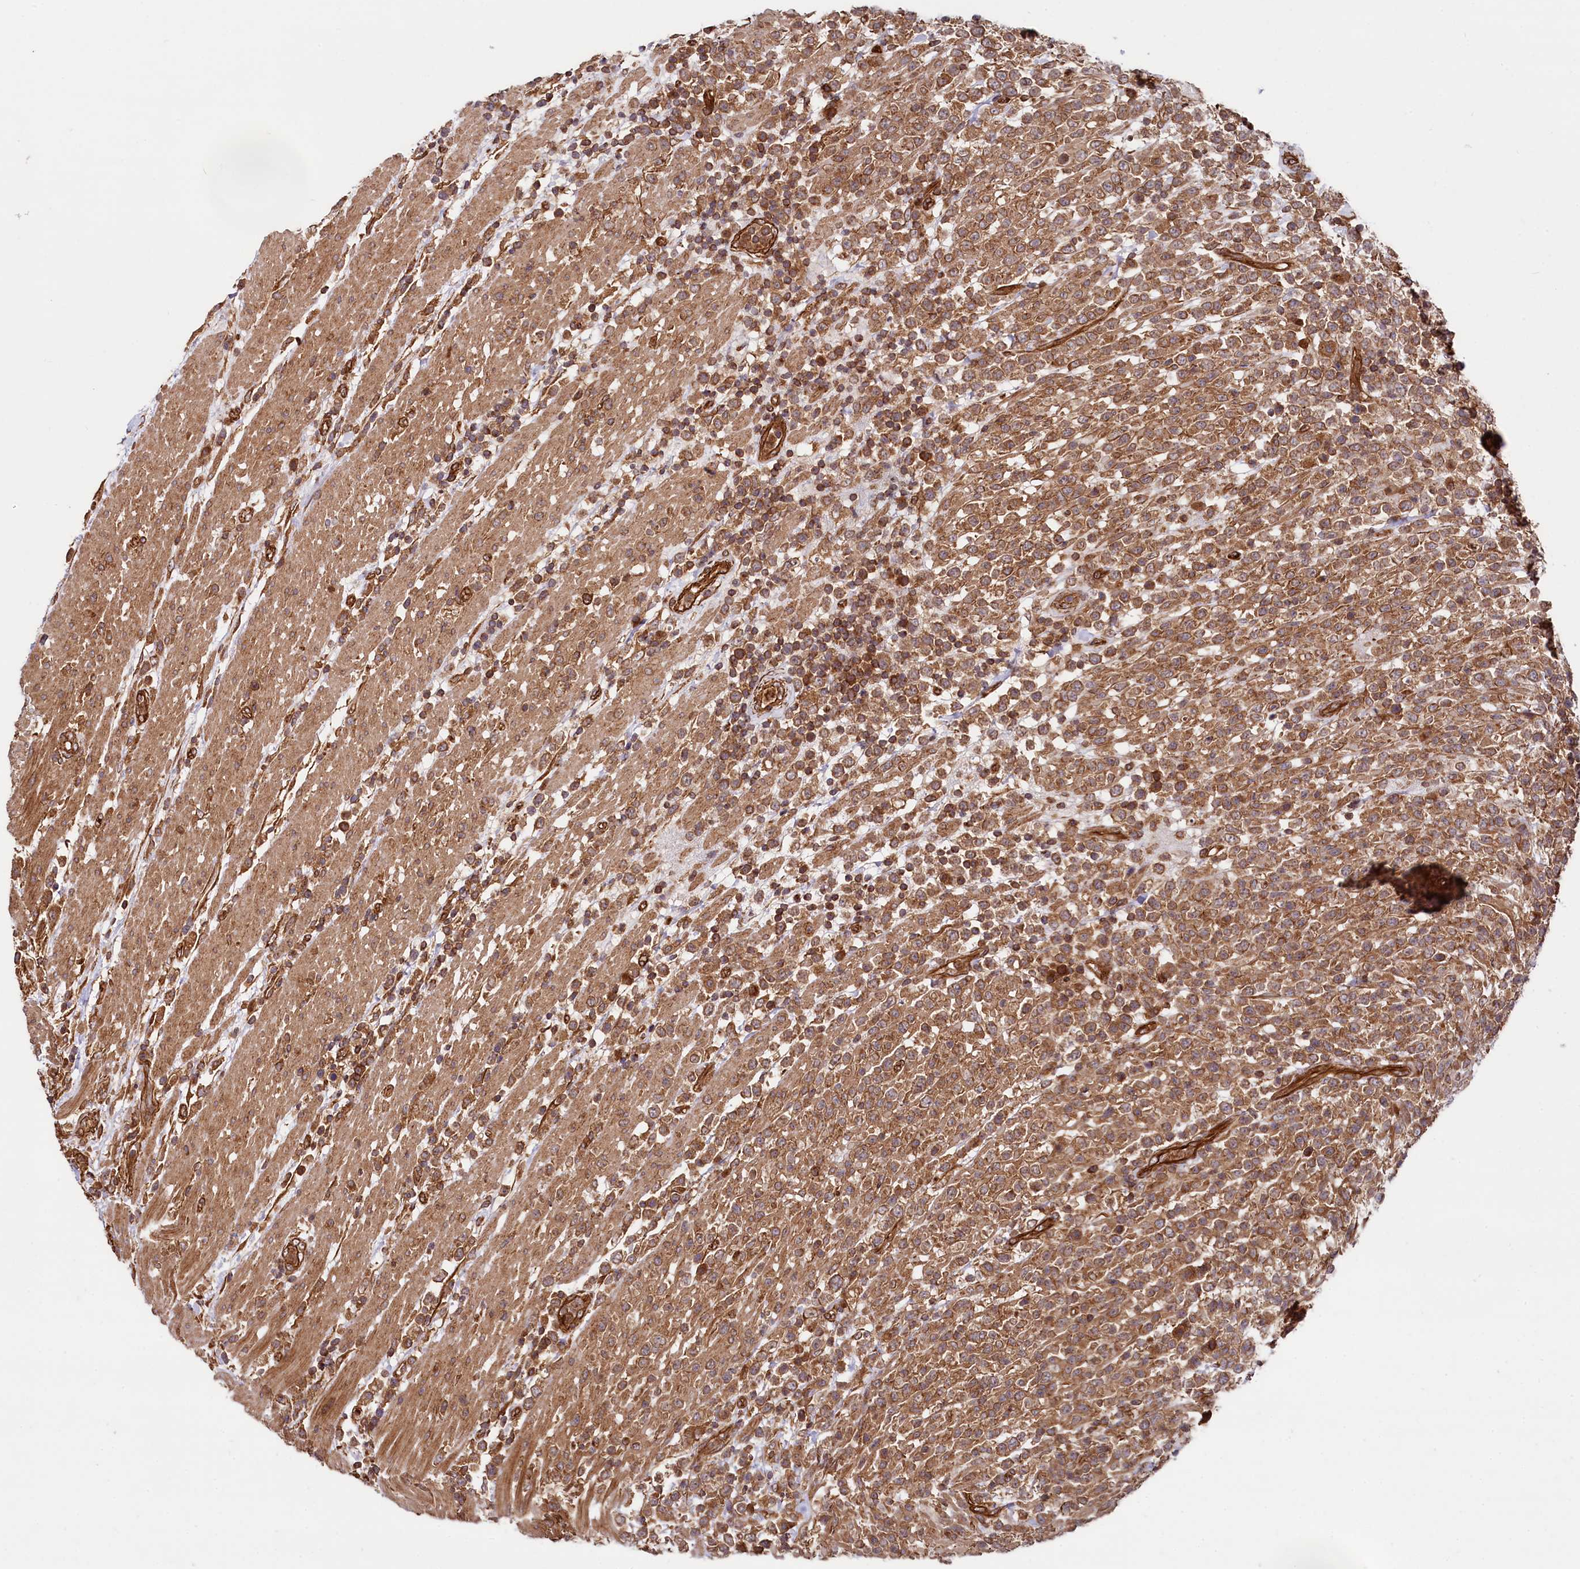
{"staining": {"intensity": "moderate", "quantity": ">75%", "location": "cytoplasmic/membranous"}, "tissue": "lymphoma", "cell_type": "Tumor cells", "image_type": "cancer", "snomed": [{"axis": "morphology", "description": "Malignant lymphoma, non-Hodgkin's type, High grade"}, {"axis": "topography", "description": "Colon"}], "caption": "This is a photomicrograph of immunohistochemistry (IHC) staining of high-grade malignant lymphoma, non-Hodgkin's type, which shows moderate positivity in the cytoplasmic/membranous of tumor cells.", "gene": "SVIP", "patient": {"sex": "female", "age": 53}}